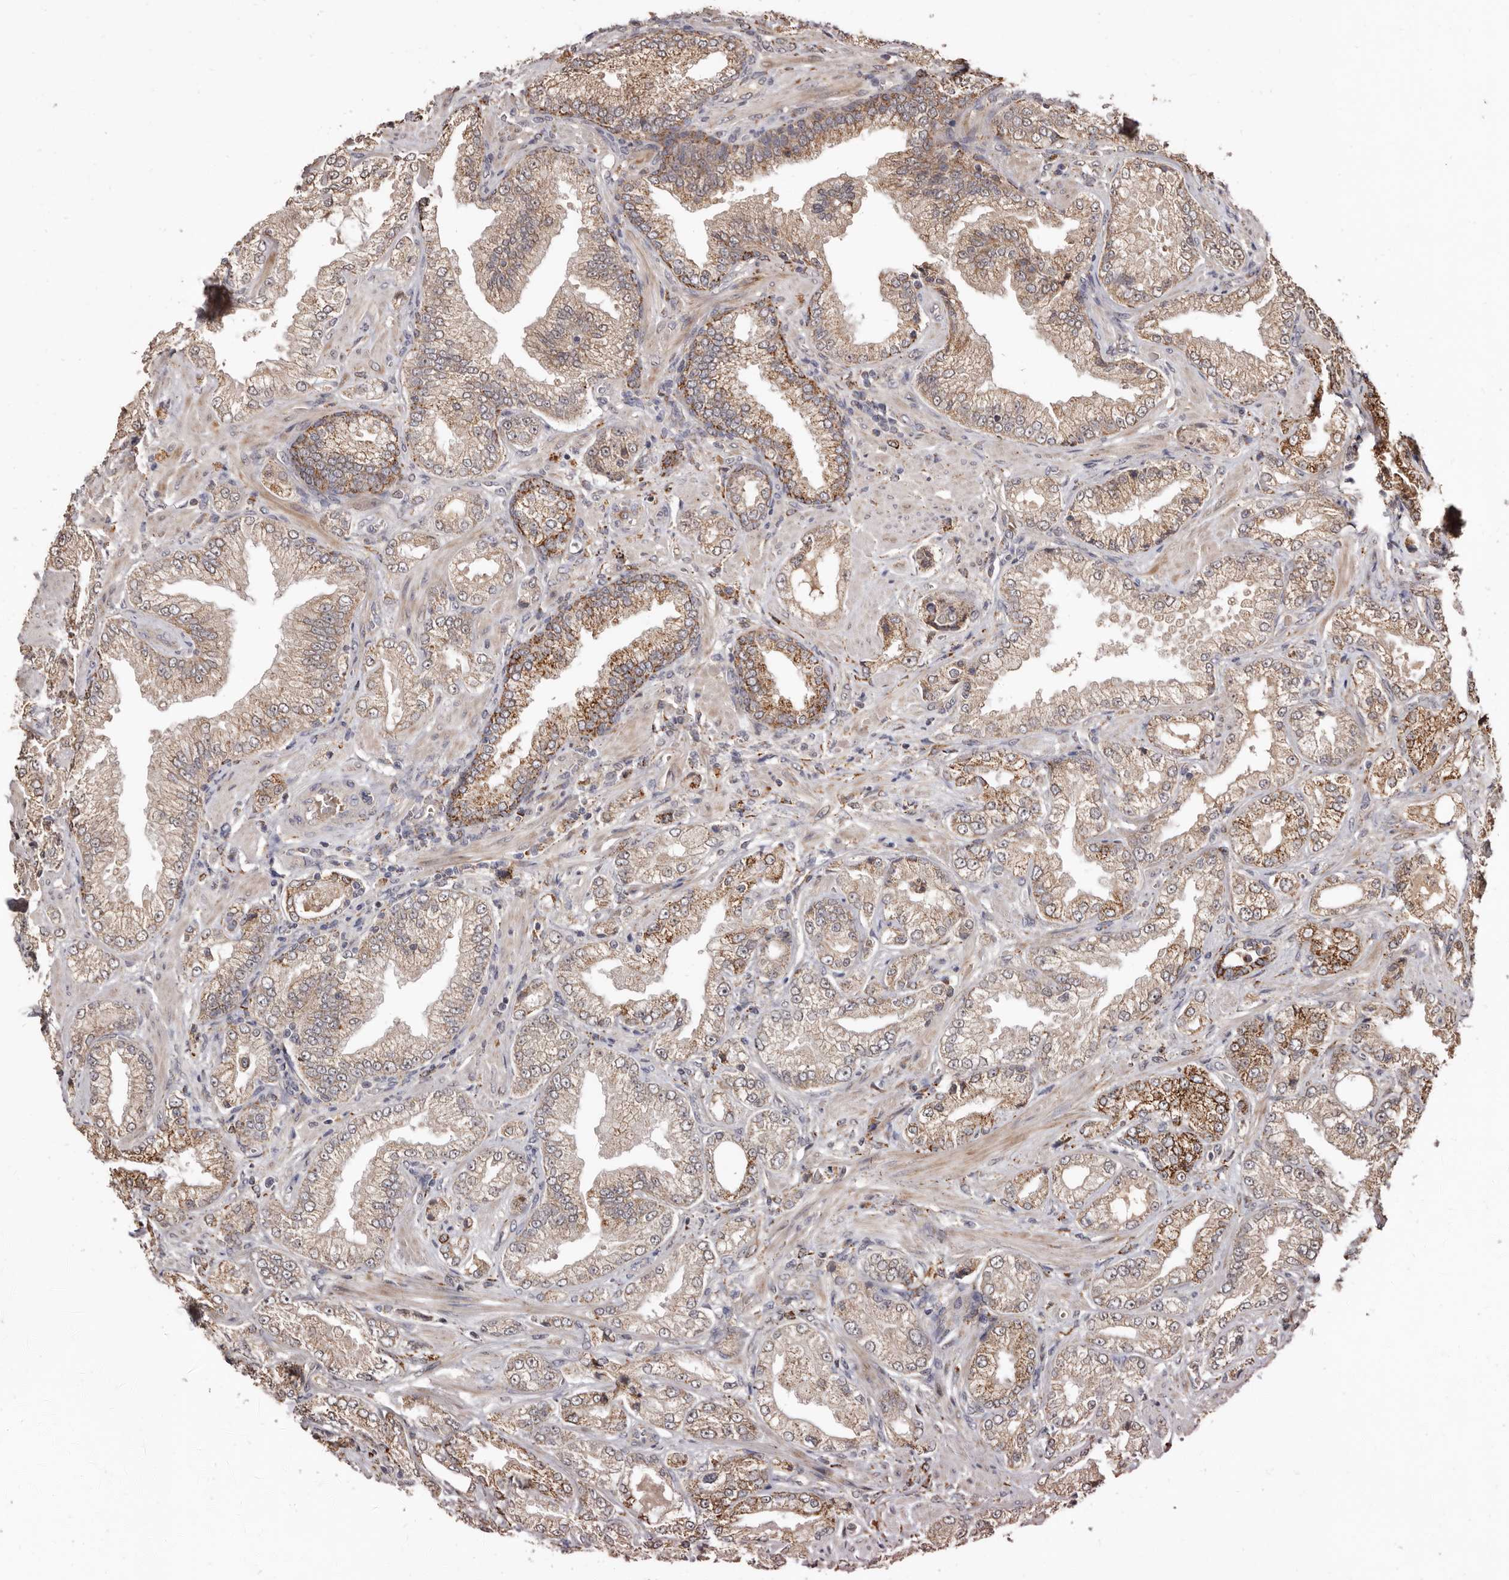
{"staining": {"intensity": "moderate", "quantity": "25%-75%", "location": "cytoplasmic/membranous"}, "tissue": "prostate cancer", "cell_type": "Tumor cells", "image_type": "cancer", "snomed": [{"axis": "morphology", "description": "Adenocarcinoma, Low grade"}, {"axis": "topography", "description": "Prostate"}], "caption": "IHC histopathology image of human adenocarcinoma (low-grade) (prostate) stained for a protein (brown), which reveals medium levels of moderate cytoplasmic/membranous positivity in approximately 25%-75% of tumor cells.", "gene": "AKAP7", "patient": {"sex": "male", "age": 62}}